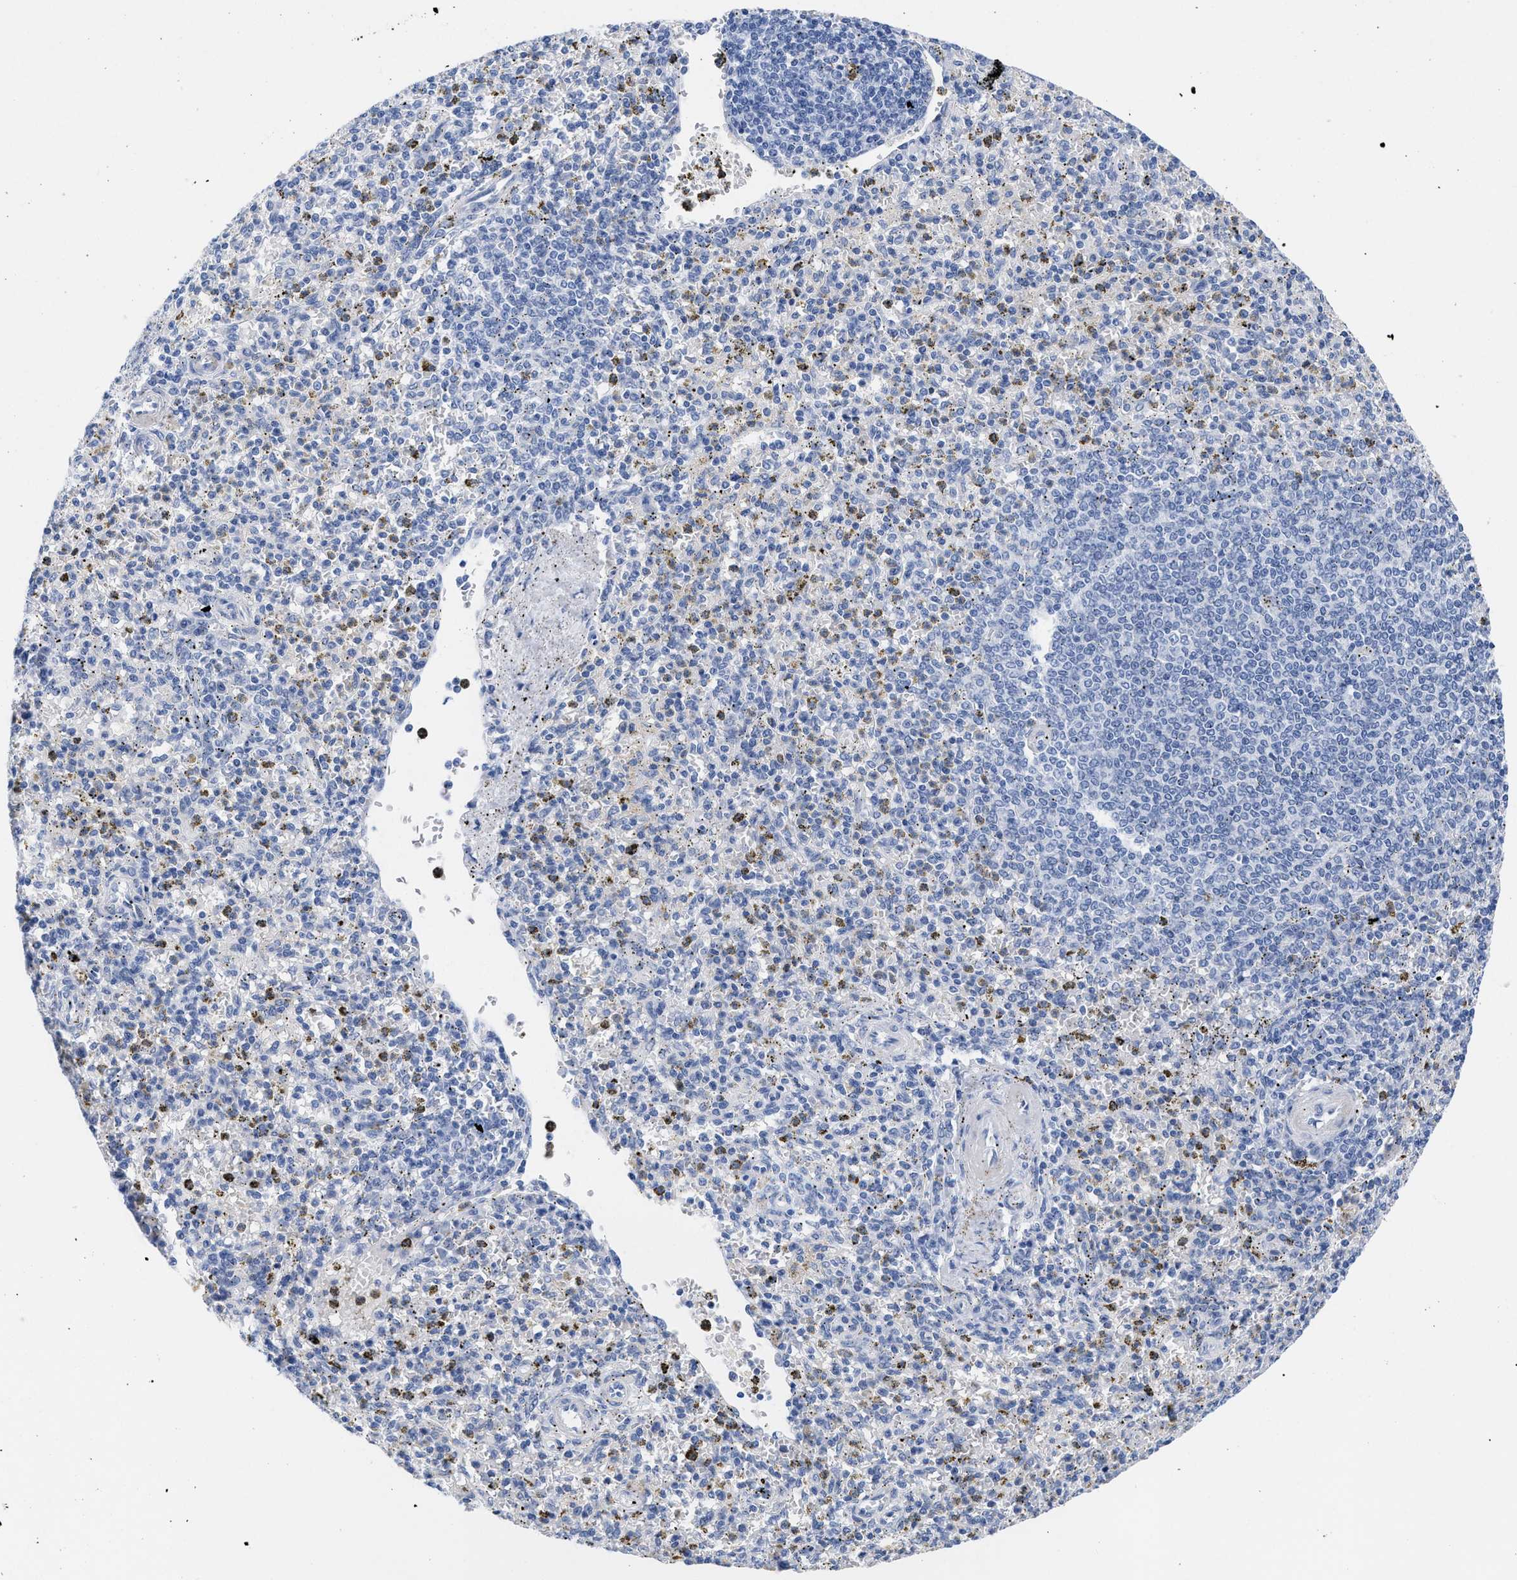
{"staining": {"intensity": "negative", "quantity": "none", "location": "none"}, "tissue": "spleen", "cell_type": "Cells in red pulp", "image_type": "normal", "snomed": [{"axis": "morphology", "description": "Normal tissue, NOS"}, {"axis": "topography", "description": "Spleen"}], "caption": "This micrograph is of benign spleen stained with immunohistochemistry to label a protein in brown with the nuclei are counter-stained blue. There is no expression in cells in red pulp.", "gene": "DUSP26", "patient": {"sex": "male", "age": 72}}